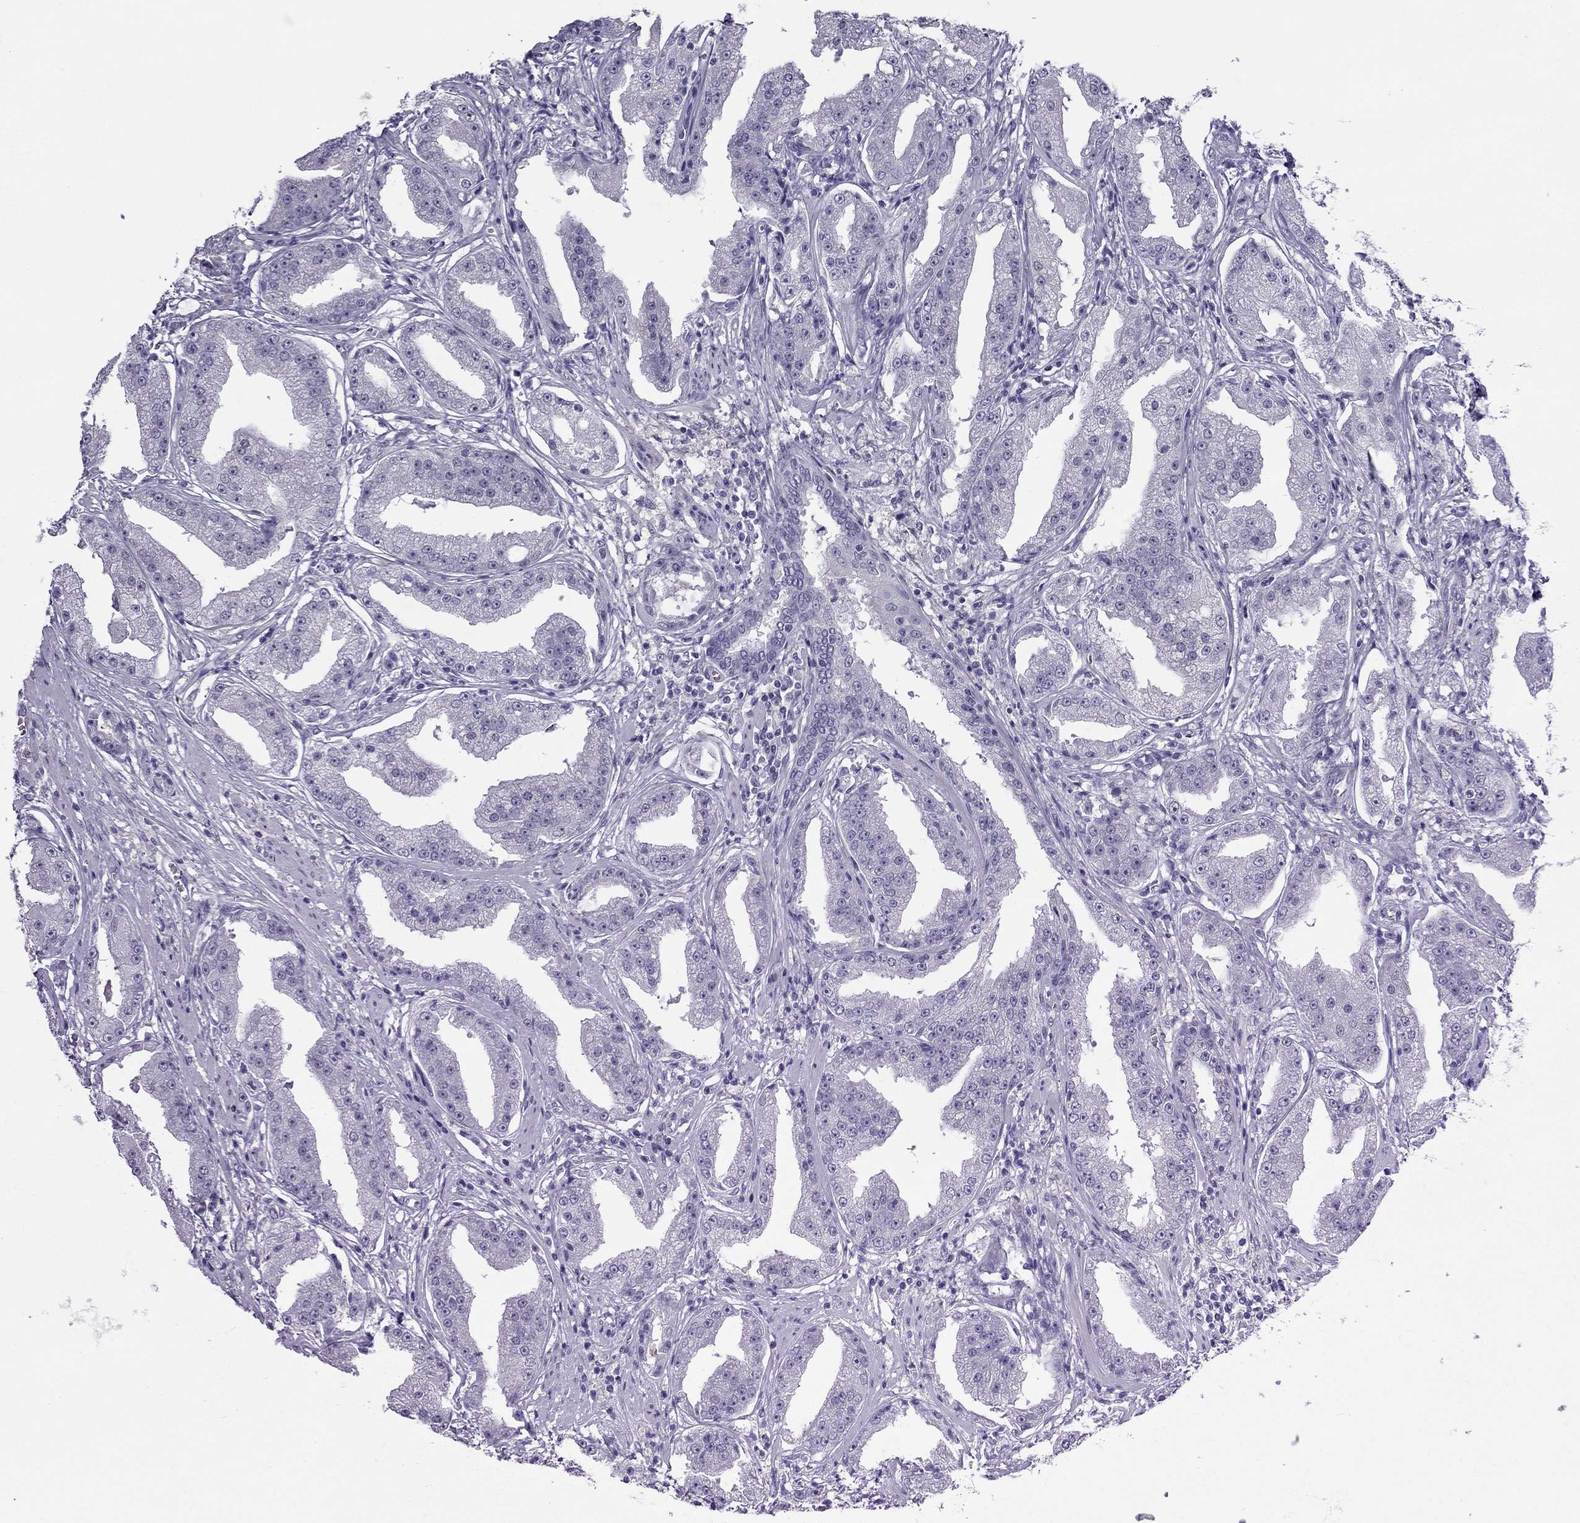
{"staining": {"intensity": "negative", "quantity": "none", "location": "none"}, "tissue": "prostate cancer", "cell_type": "Tumor cells", "image_type": "cancer", "snomed": [{"axis": "morphology", "description": "Adenocarcinoma, Low grade"}, {"axis": "topography", "description": "Prostate"}], "caption": "DAB (3,3'-diaminobenzidine) immunohistochemical staining of human prostate cancer displays no significant staining in tumor cells.", "gene": "SCNN1D", "patient": {"sex": "male", "age": 62}}